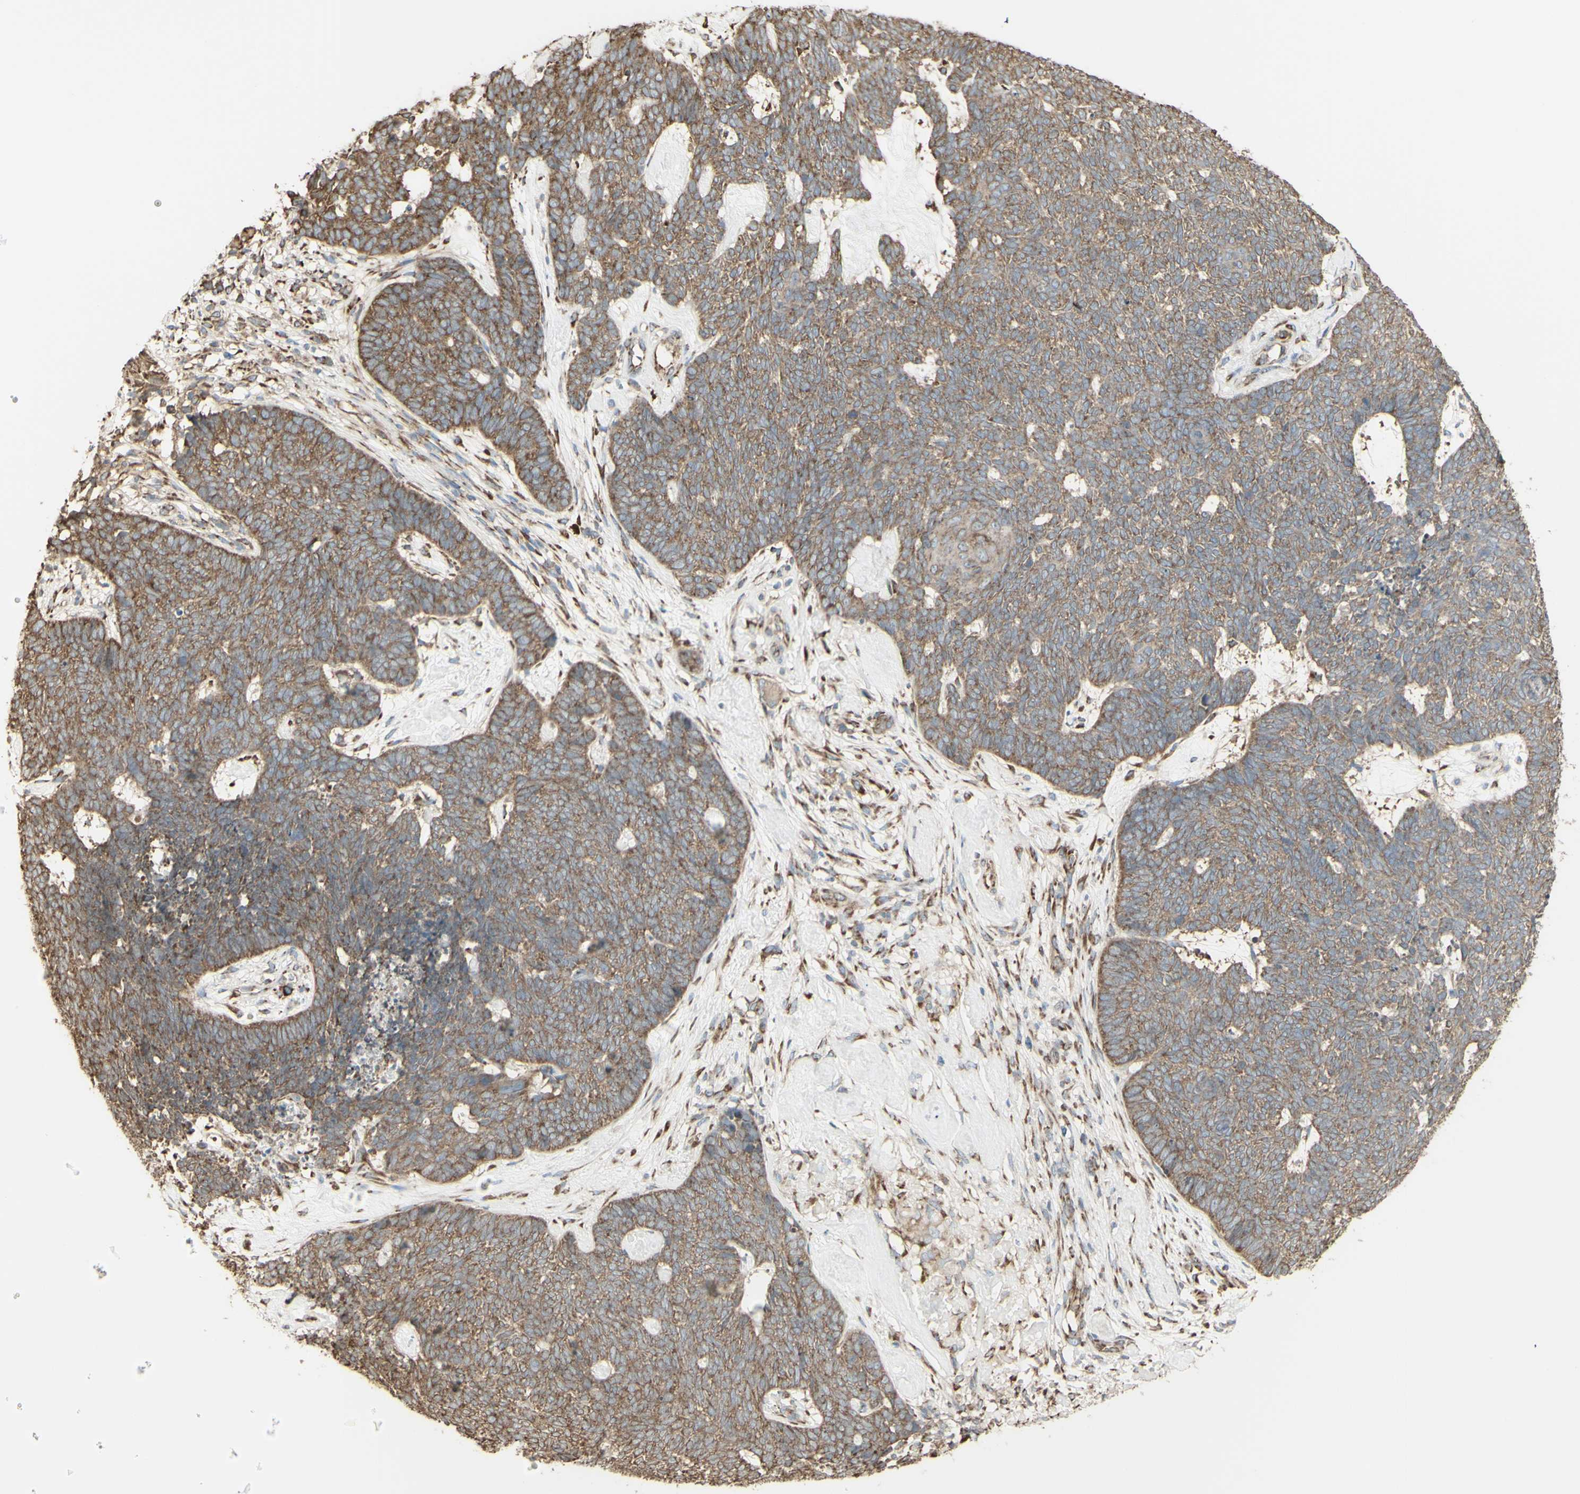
{"staining": {"intensity": "moderate", "quantity": ">75%", "location": "cytoplasmic/membranous"}, "tissue": "skin cancer", "cell_type": "Tumor cells", "image_type": "cancer", "snomed": [{"axis": "morphology", "description": "Basal cell carcinoma"}, {"axis": "topography", "description": "Skin"}], "caption": "Brown immunohistochemical staining in basal cell carcinoma (skin) shows moderate cytoplasmic/membranous staining in about >75% of tumor cells.", "gene": "EEF1B2", "patient": {"sex": "female", "age": 84}}